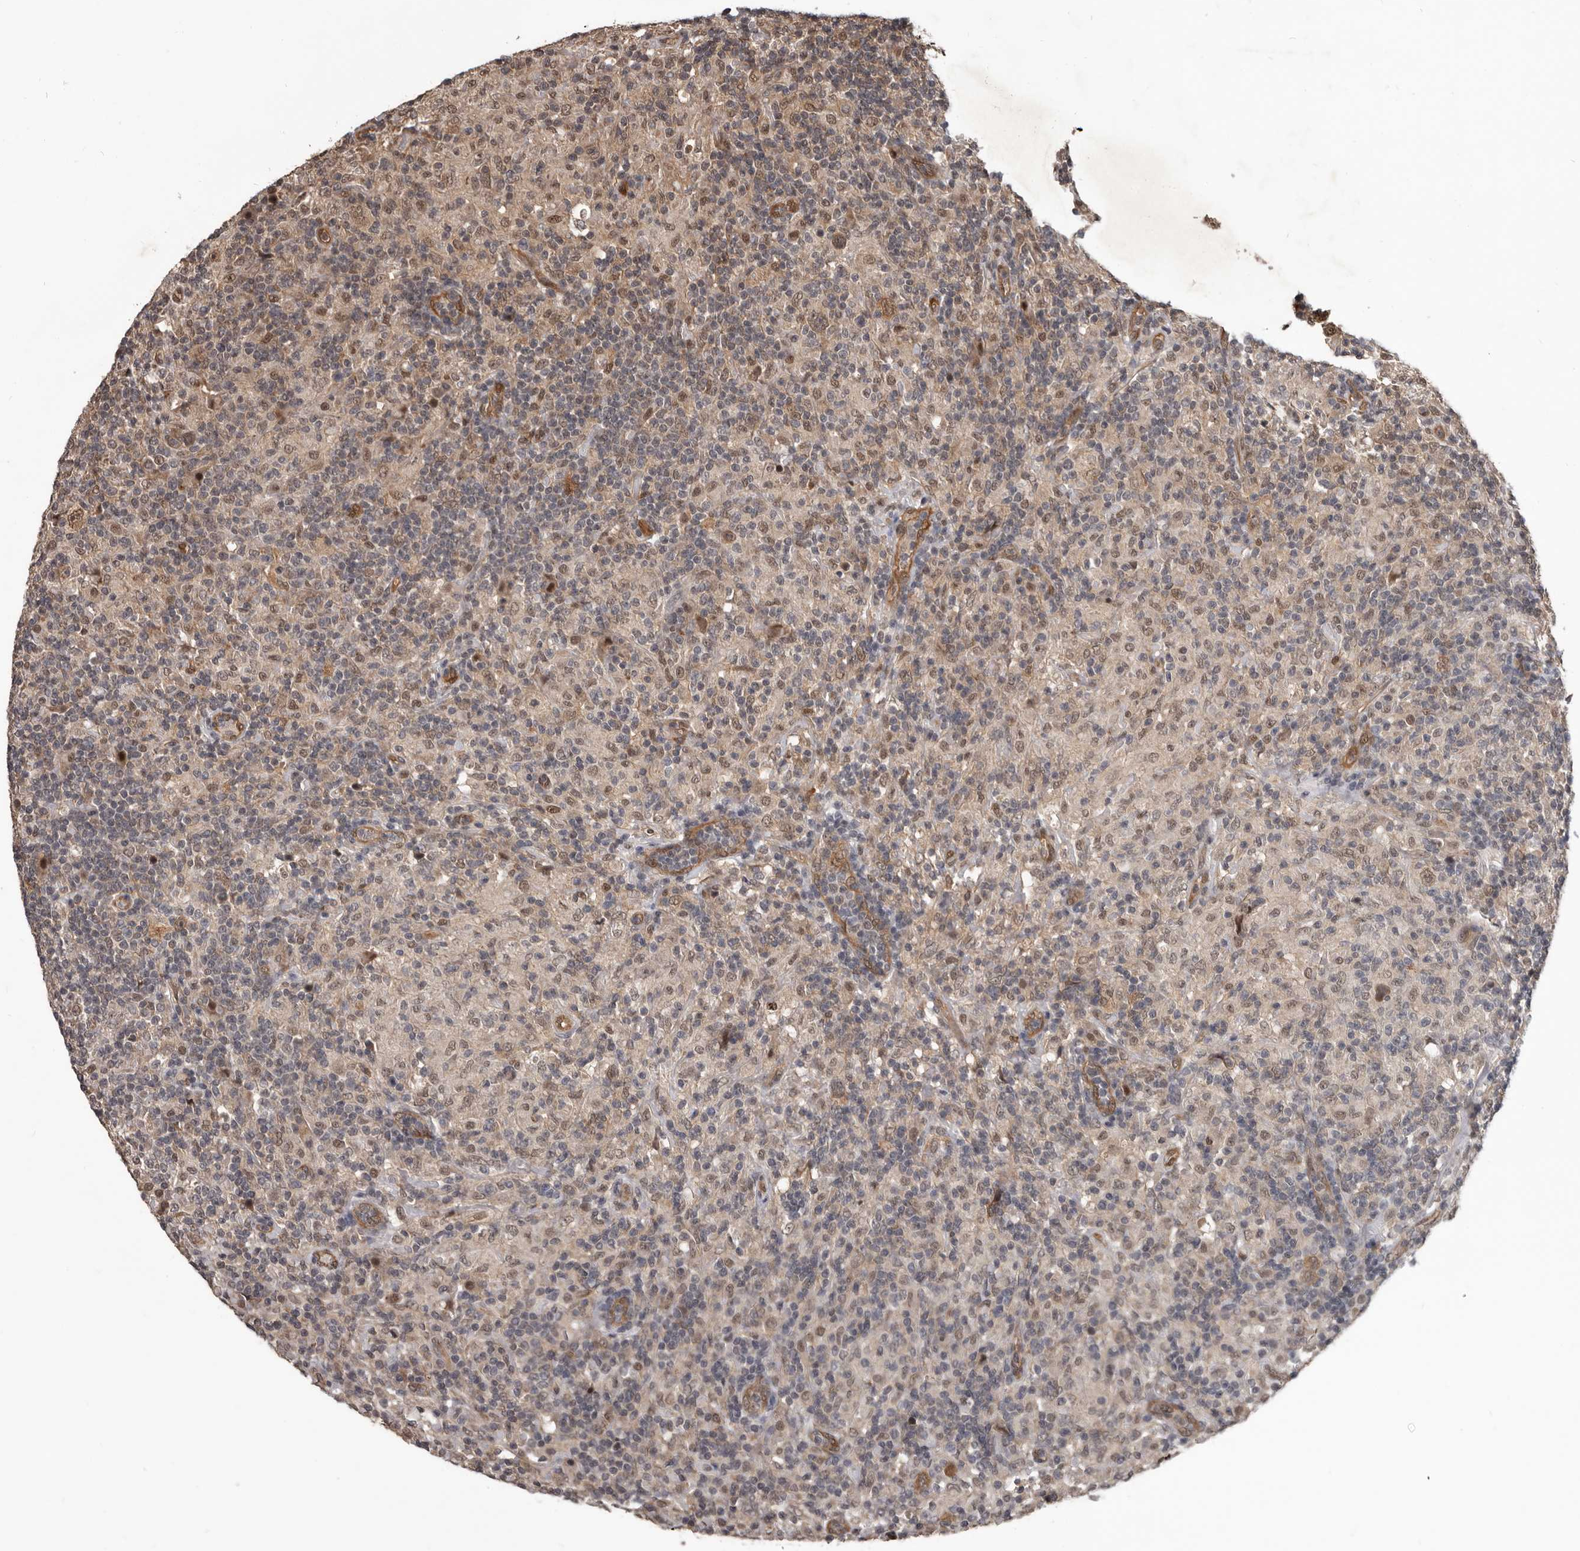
{"staining": {"intensity": "moderate", "quantity": ">75%", "location": "cytoplasmic/membranous"}, "tissue": "lymphoma", "cell_type": "Tumor cells", "image_type": "cancer", "snomed": [{"axis": "morphology", "description": "Hodgkin's disease, NOS"}, {"axis": "topography", "description": "Lymph node"}], "caption": "Tumor cells demonstrate medium levels of moderate cytoplasmic/membranous expression in about >75% of cells in Hodgkin's disease.", "gene": "AHR", "patient": {"sex": "male", "age": 70}}